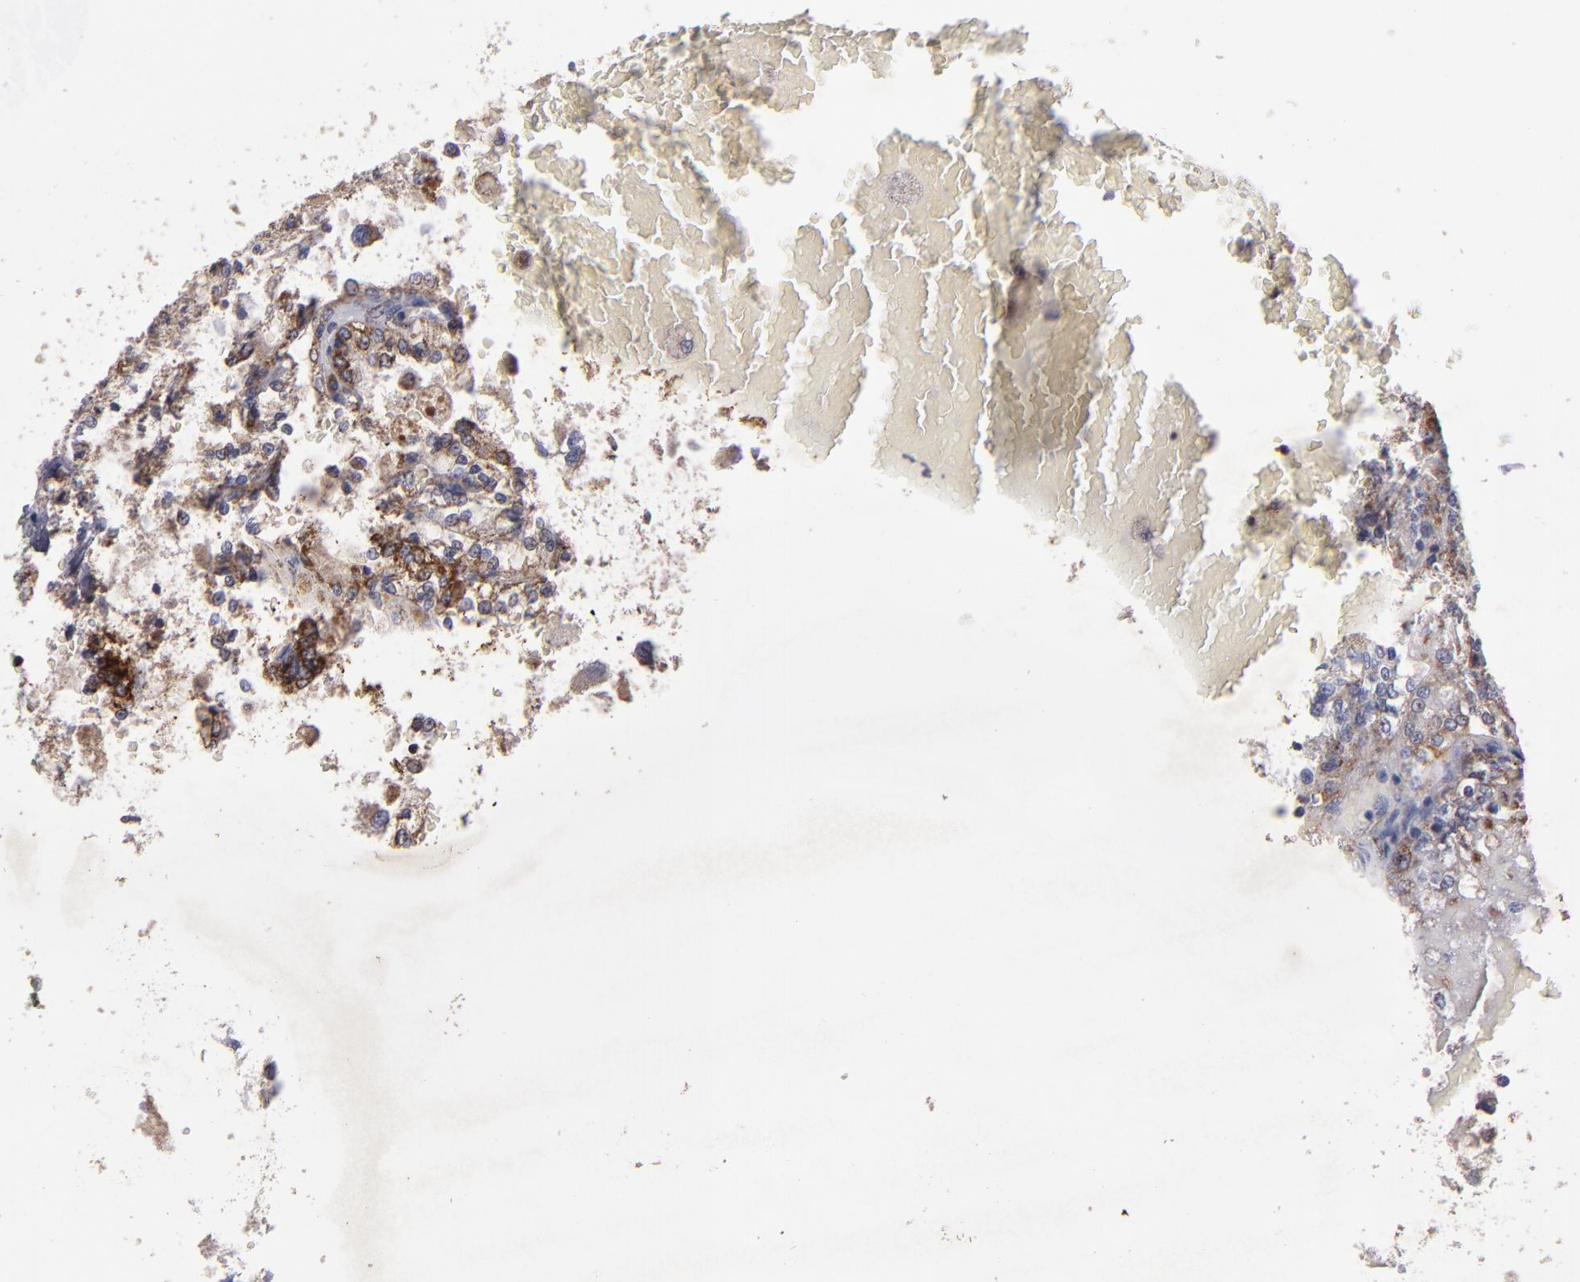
{"staining": {"intensity": "moderate", "quantity": "25%-75%", "location": "cytoplasmic/membranous"}, "tissue": "renal cancer", "cell_type": "Tumor cells", "image_type": "cancer", "snomed": [{"axis": "morphology", "description": "Adenocarcinoma, NOS"}, {"axis": "topography", "description": "Kidney"}], "caption": "Immunohistochemistry (IHC) image of renal cancer (adenocarcinoma) stained for a protein (brown), which reveals medium levels of moderate cytoplasmic/membranous staining in approximately 25%-75% of tumor cells.", "gene": "TIMM9", "patient": {"sex": "female", "age": 56}}